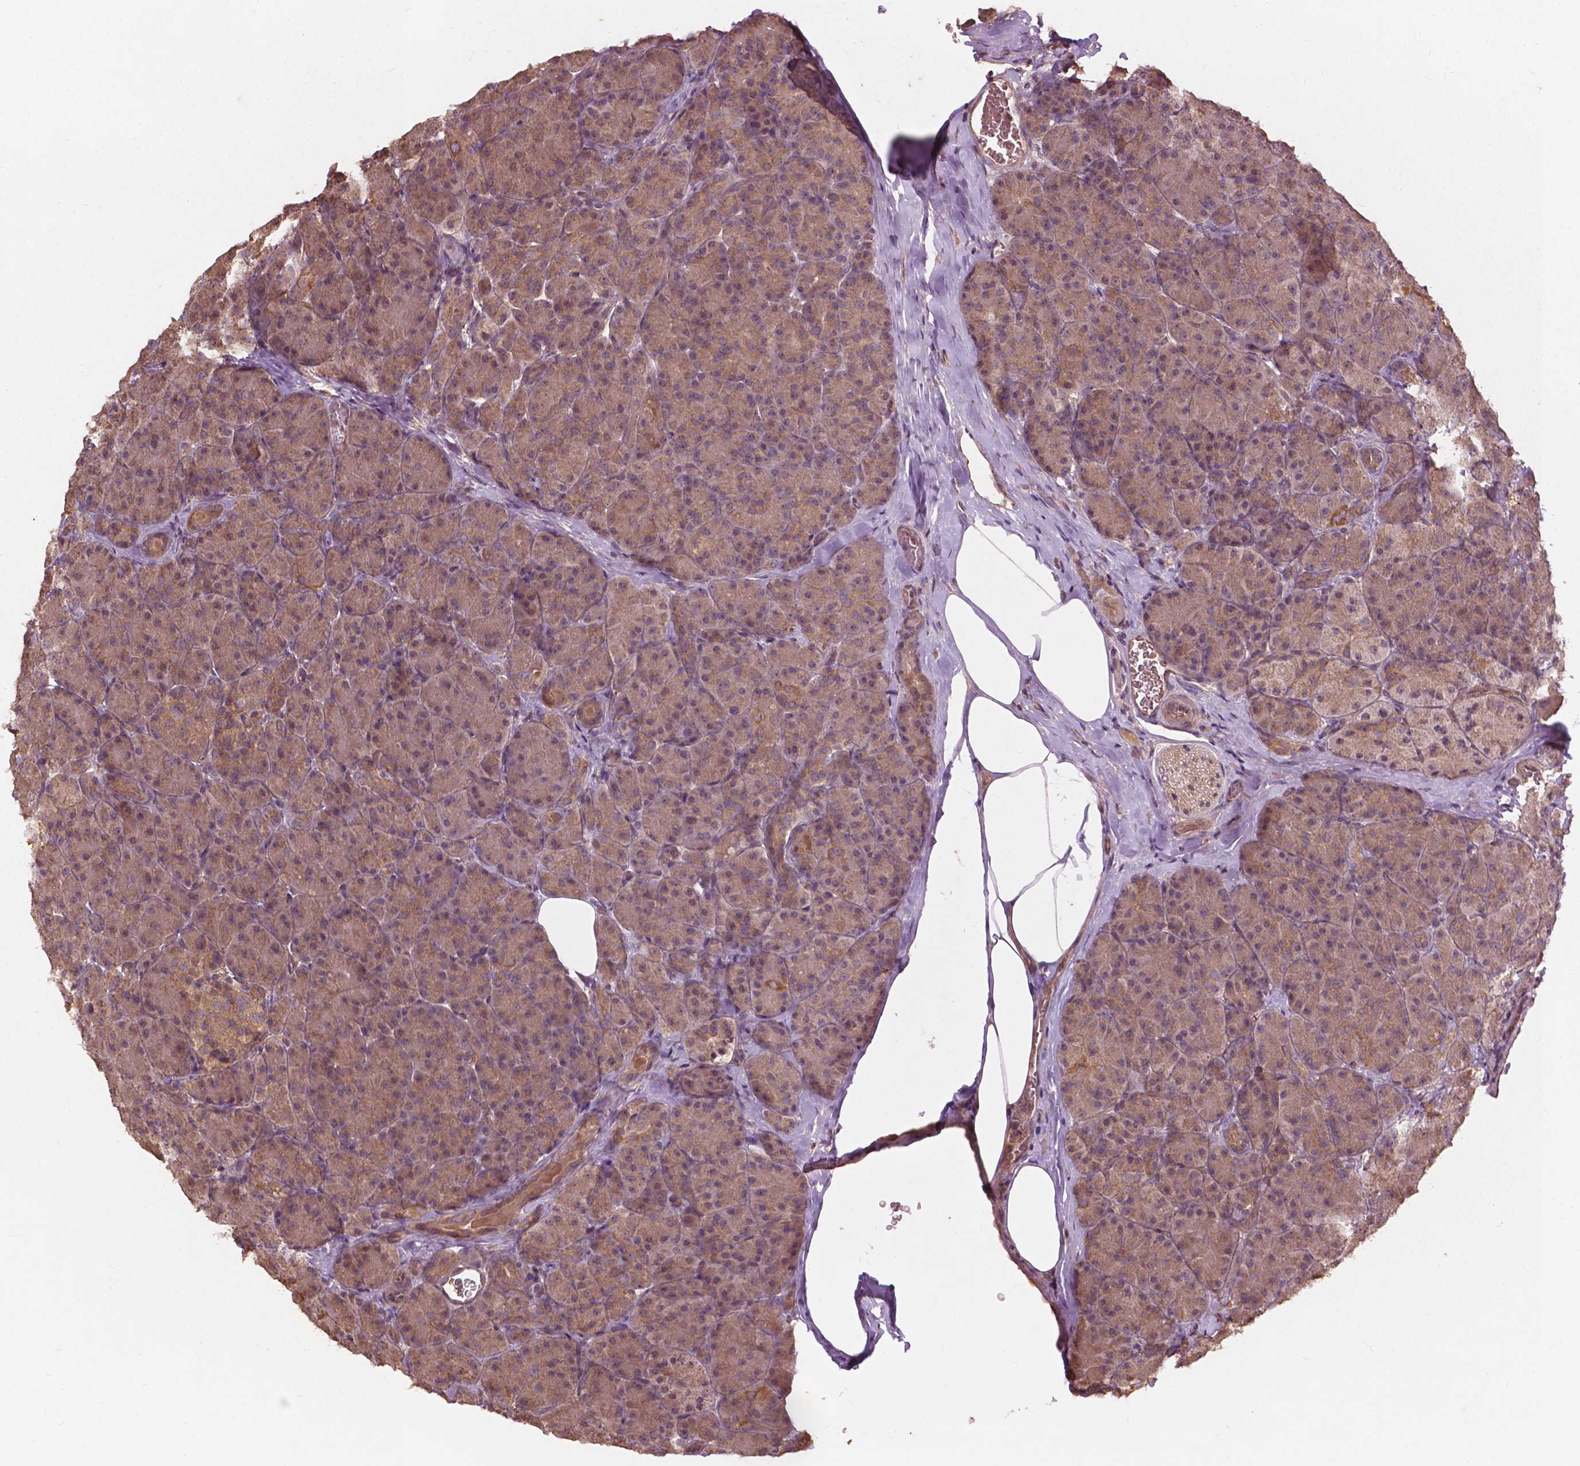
{"staining": {"intensity": "moderate", "quantity": ">75%", "location": "cytoplasmic/membranous"}, "tissue": "pancreas", "cell_type": "Exocrine glandular cells", "image_type": "normal", "snomed": [{"axis": "morphology", "description": "Normal tissue, NOS"}, {"axis": "topography", "description": "Pancreas"}], "caption": "High-magnification brightfield microscopy of unremarkable pancreas stained with DAB (3,3'-diaminobenzidine) (brown) and counterstained with hematoxylin (blue). exocrine glandular cells exhibit moderate cytoplasmic/membranous expression is seen in approximately>75% of cells.", "gene": "CDC42BPA", "patient": {"sex": "male", "age": 57}}